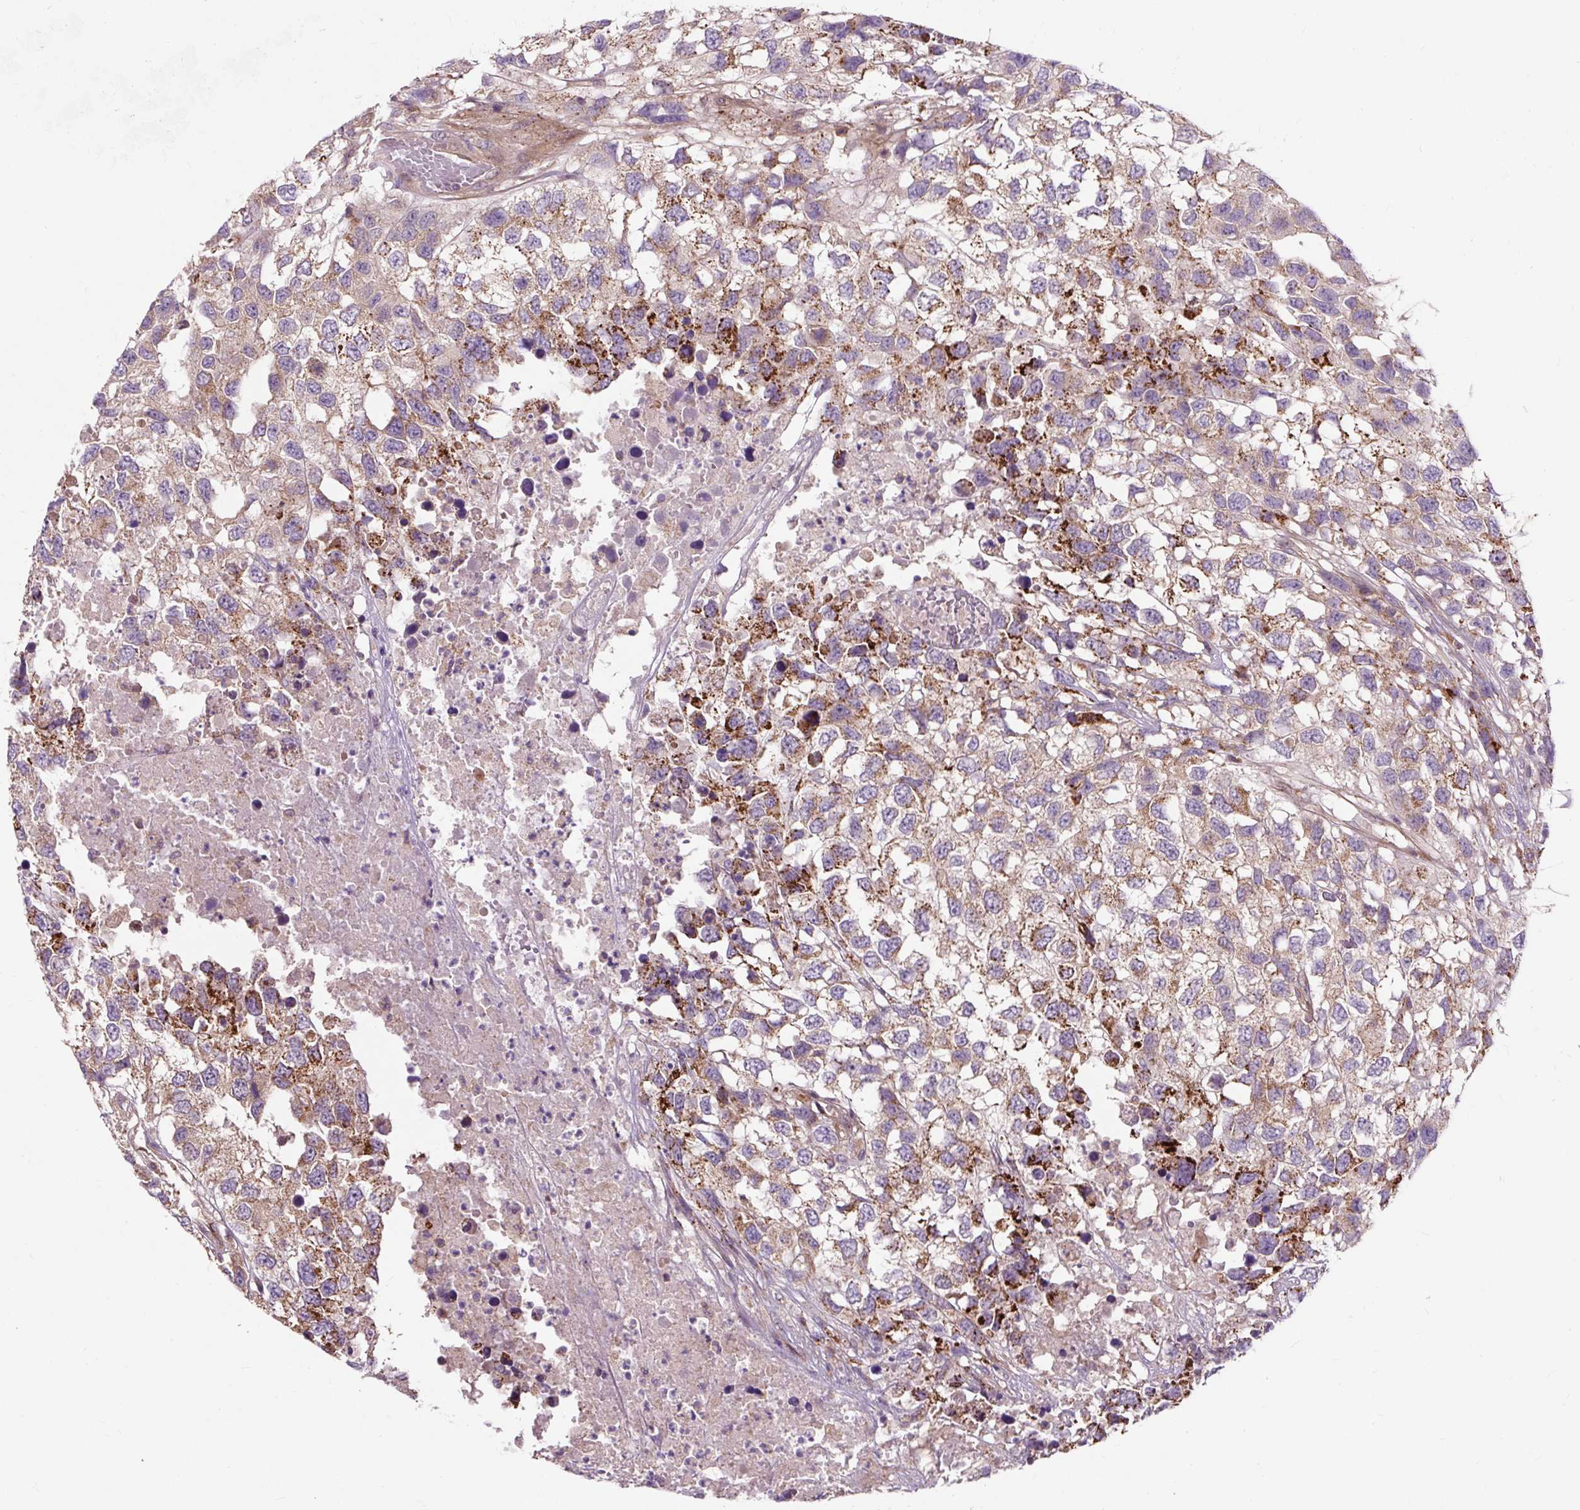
{"staining": {"intensity": "moderate", "quantity": ">75%", "location": "cytoplasmic/membranous"}, "tissue": "testis cancer", "cell_type": "Tumor cells", "image_type": "cancer", "snomed": [{"axis": "morphology", "description": "Carcinoma, Embryonal, NOS"}, {"axis": "topography", "description": "Testis"}], "caption": "Testis cancer tissue shows moderate cytoplasmic/membranous expression in about >75% of tumor cells, visualized by immunohistochemistry.", "gene": "PCDHGB3", "patient": {"sex": "male", "age": 83}}